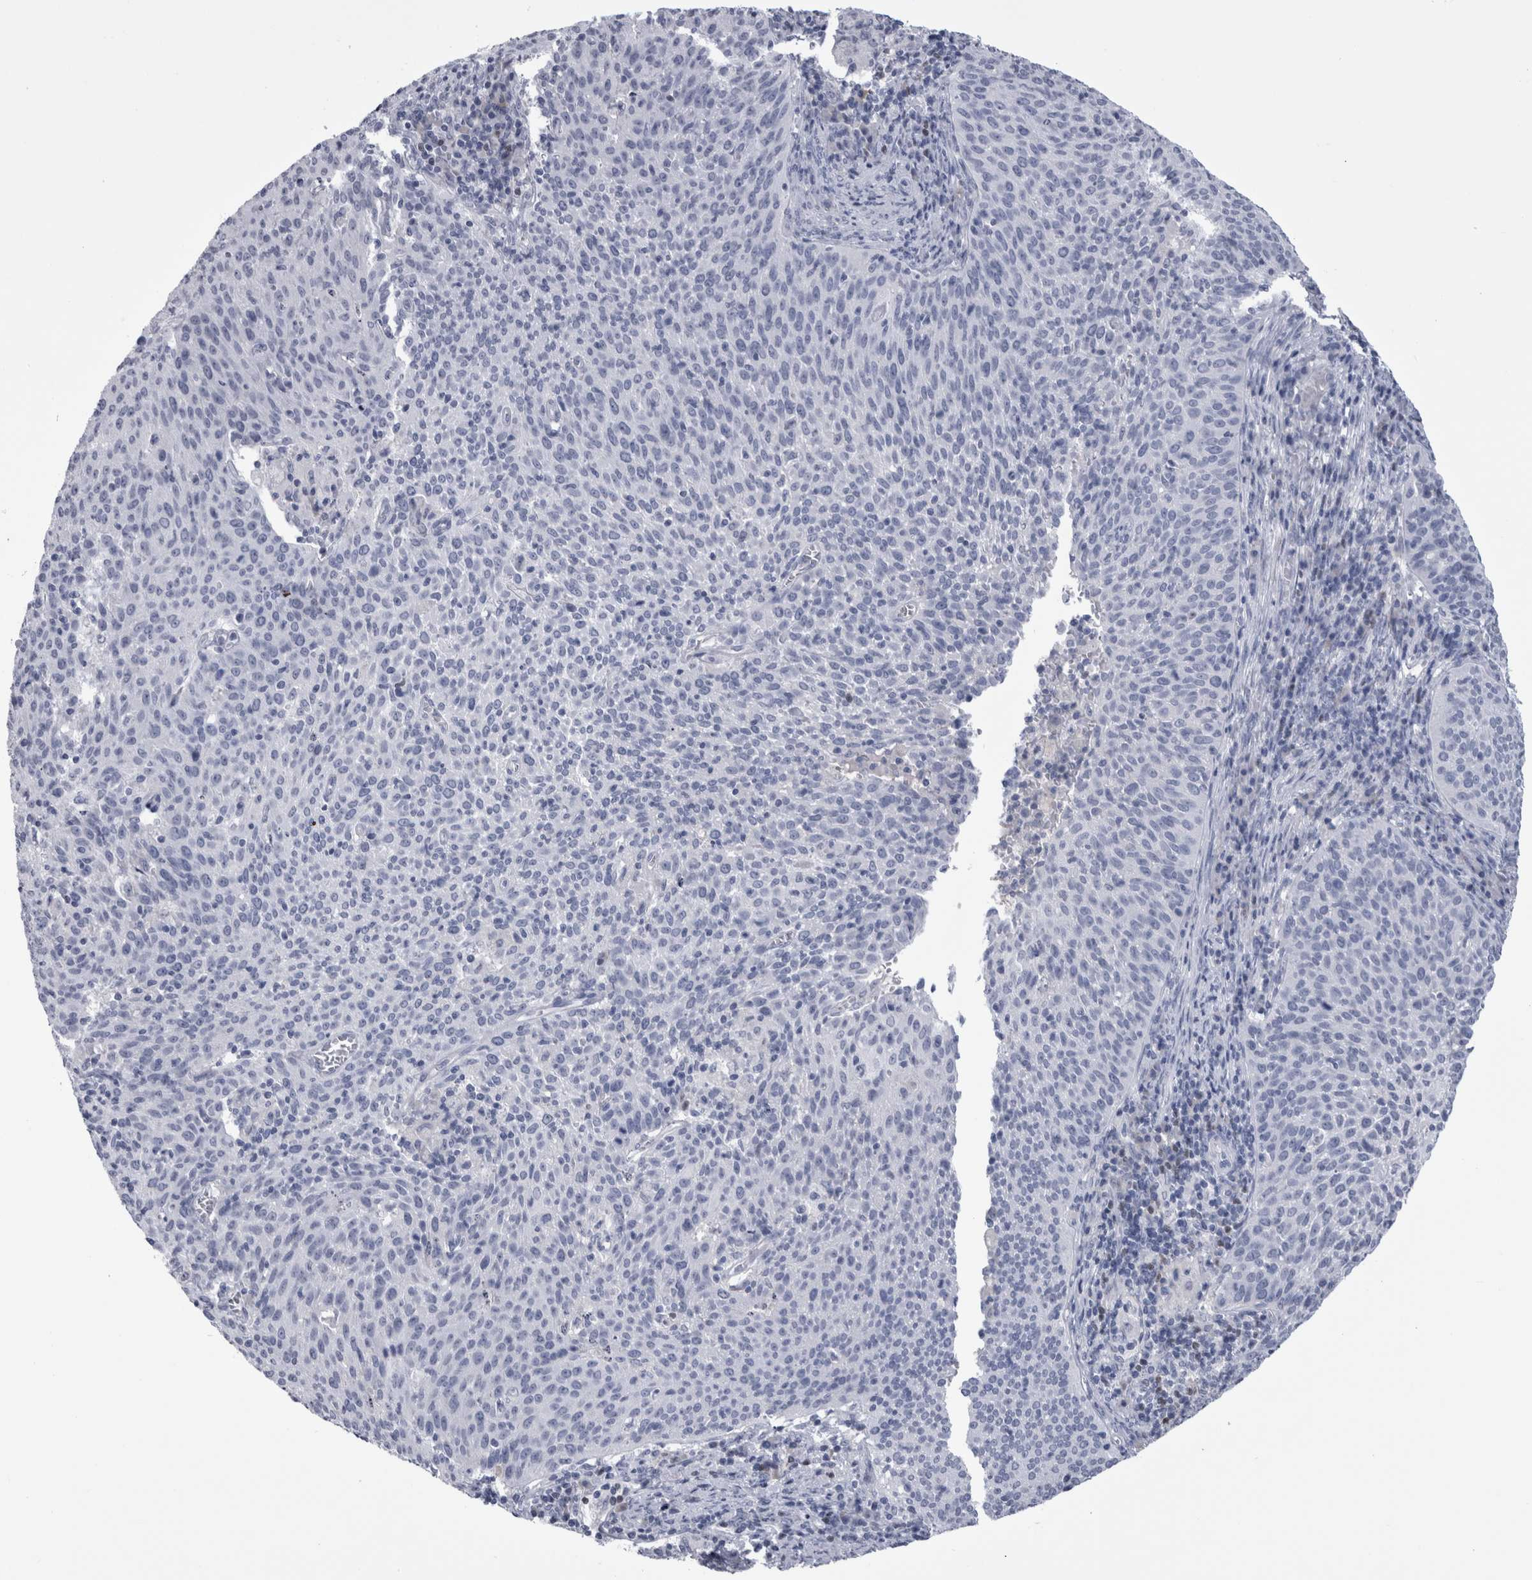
{"staining": {"intensity": "negative", "quantity": "none", "location": "none"}, "tissue": "cervical cancer", "cell_type": "Tumor cells", "image_type": "cancer", "snomed": [{"axis": "morphology", "description": "Squamous cell carcinoma, NOS"}, {"axis": "topography", "description": "Cervix"}], "caption": "Image shows no protein expression in tumor cells of cervical squamous cell carcinoma tissue.", "gene": "PAX5", "patient": {"sex": "female", "age": 38}}